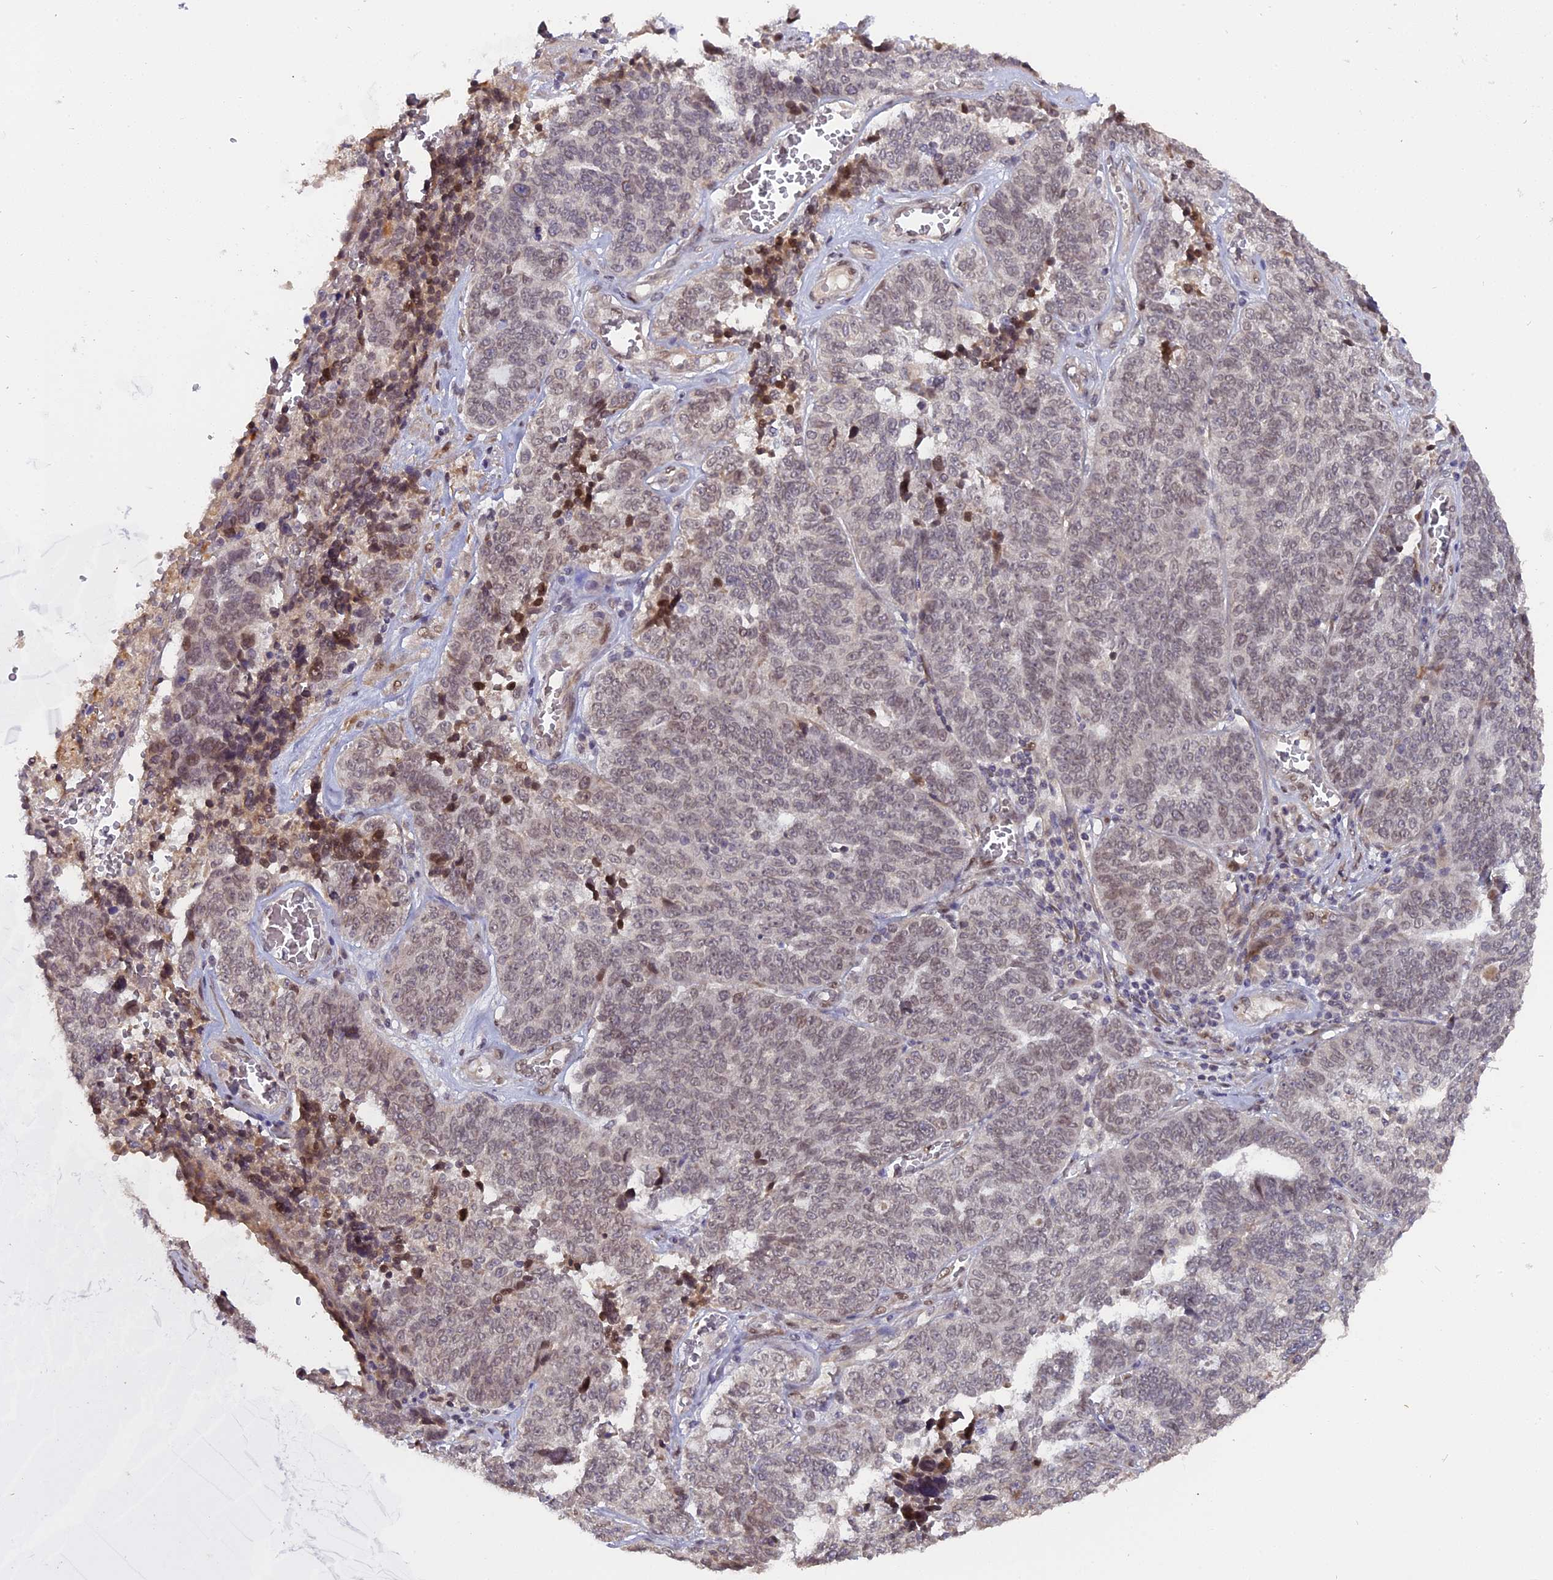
{"staining": {"intensity": "weak", "quantity": "25%-75%", "location": "nuclear"}, "tissue": "ovarian cancer", "cell_type": "Tumor cells", "image_type": "cancer", "snomed": [{"axis": "morphology", "description": "Cystadenocarcinoma, serous, NOS"}, {"axis": "topography", "description": "Ovary"}], "caption": "Human ovarian cancer (serous cystadenocarcinoma) stained with a brown dye demonstrates weak nuclear positive positivity in approximately 25%-75% of tumor cells.", "gene": "PYGO1", "patient": {"sex": "female", "age": 59}}